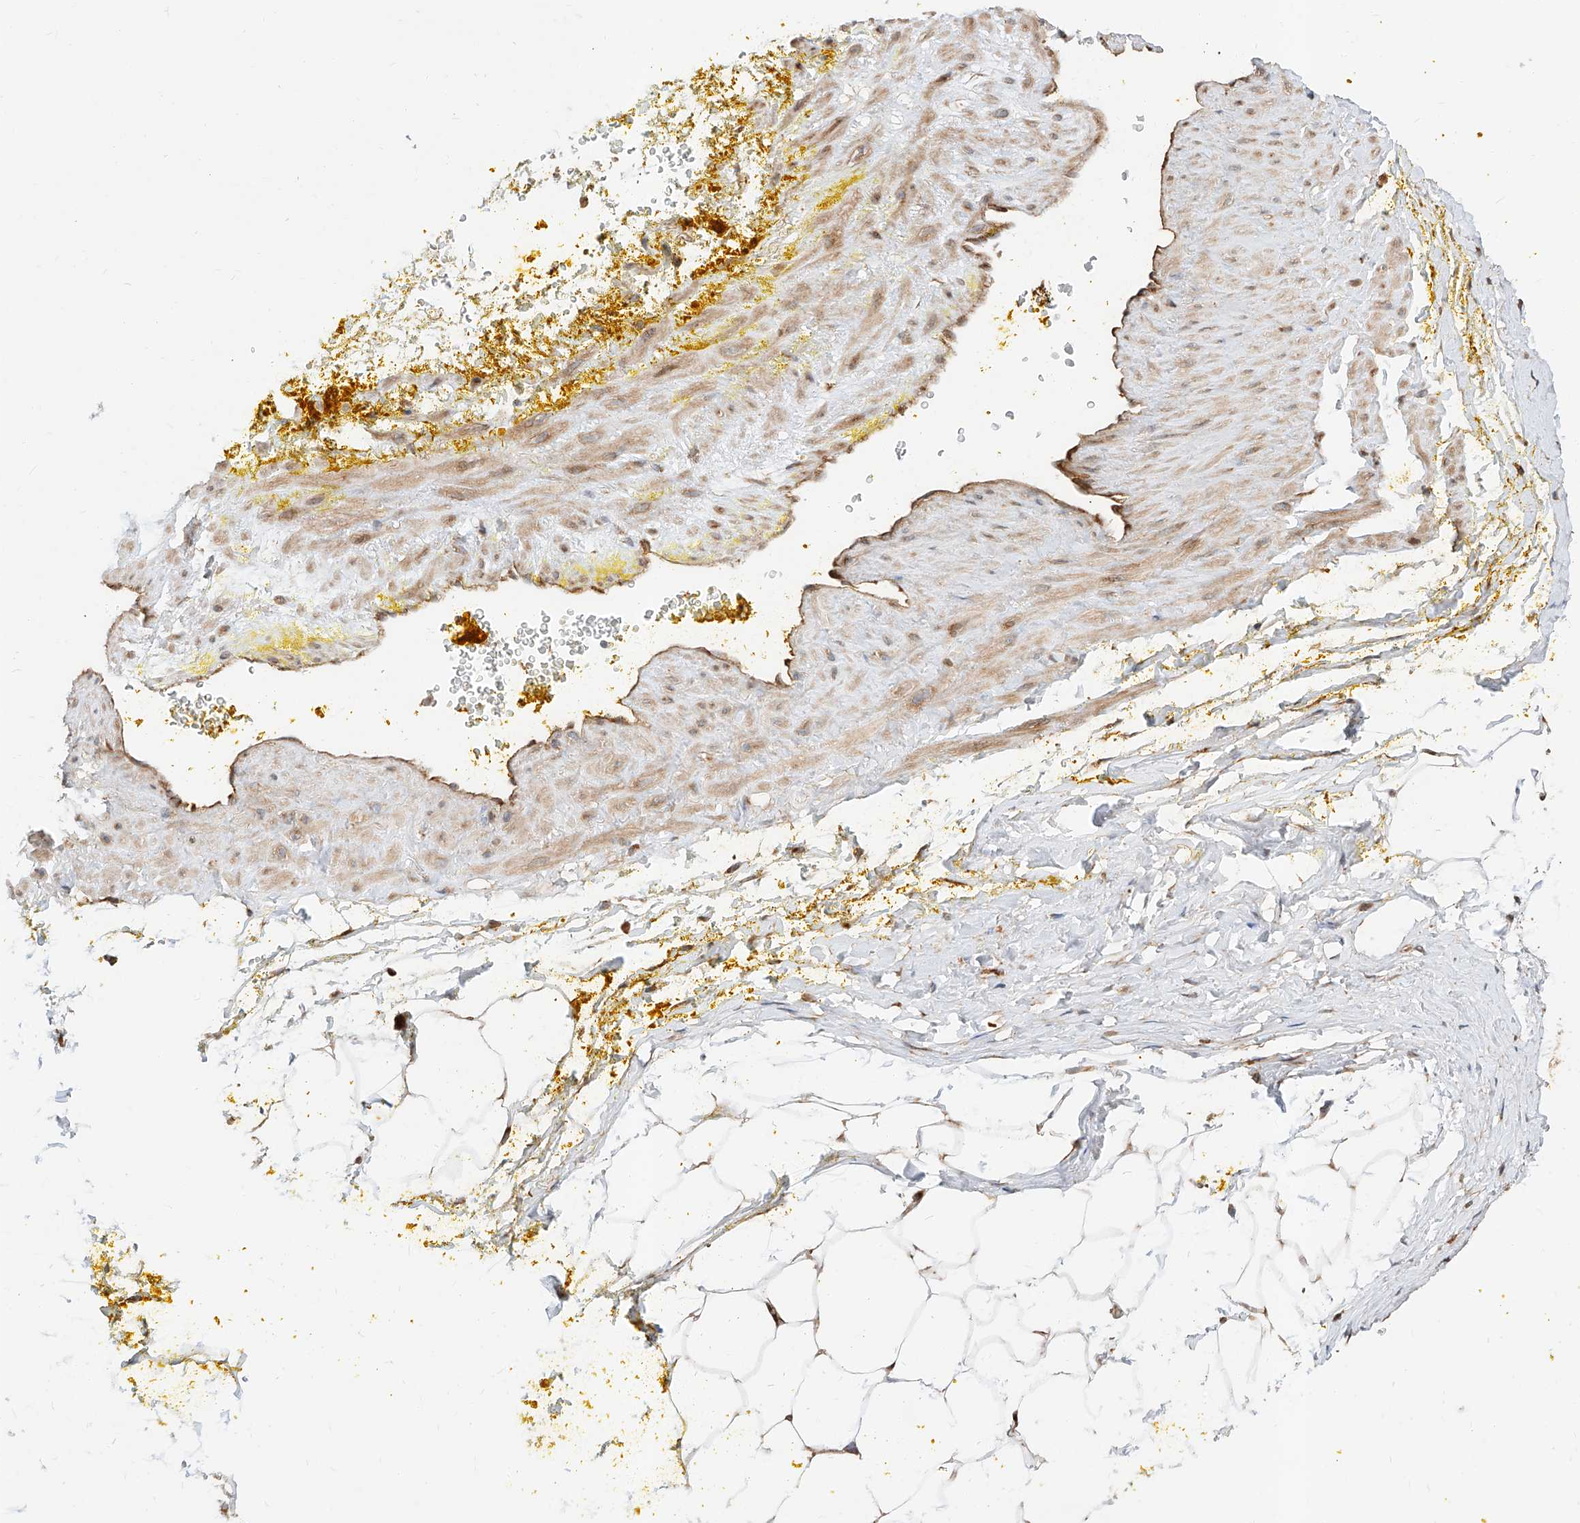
{"staining": {"intensity": "moderate", "quantity": ">75%", "location": "cytoplasmic/membranous"}, "tissue": "adipose tissue", "cell_type": "Adipocytes", "image_type": "normal", "snomed": [{"axis": "morphology", "description": "Normal tissue, NOS"}, {"axis": "morphology", "description": "Adenocarcinoma, Low grade"}, {"axis": "topography", "description": "Prostate"}, {"axis": "topography", "description": "Peripheral nerve tissue"}], "caption": "Benign adipose tissue was stained to show a protein in brown. There is medium levels of moderate cytoplasmic/membranous staining in about >75% of adipocytes. (Brightfield microscopy of DAB IHC at high magnification).", "gene": "DIRAS3", "patient": {"sex": "male", "age": 63}}